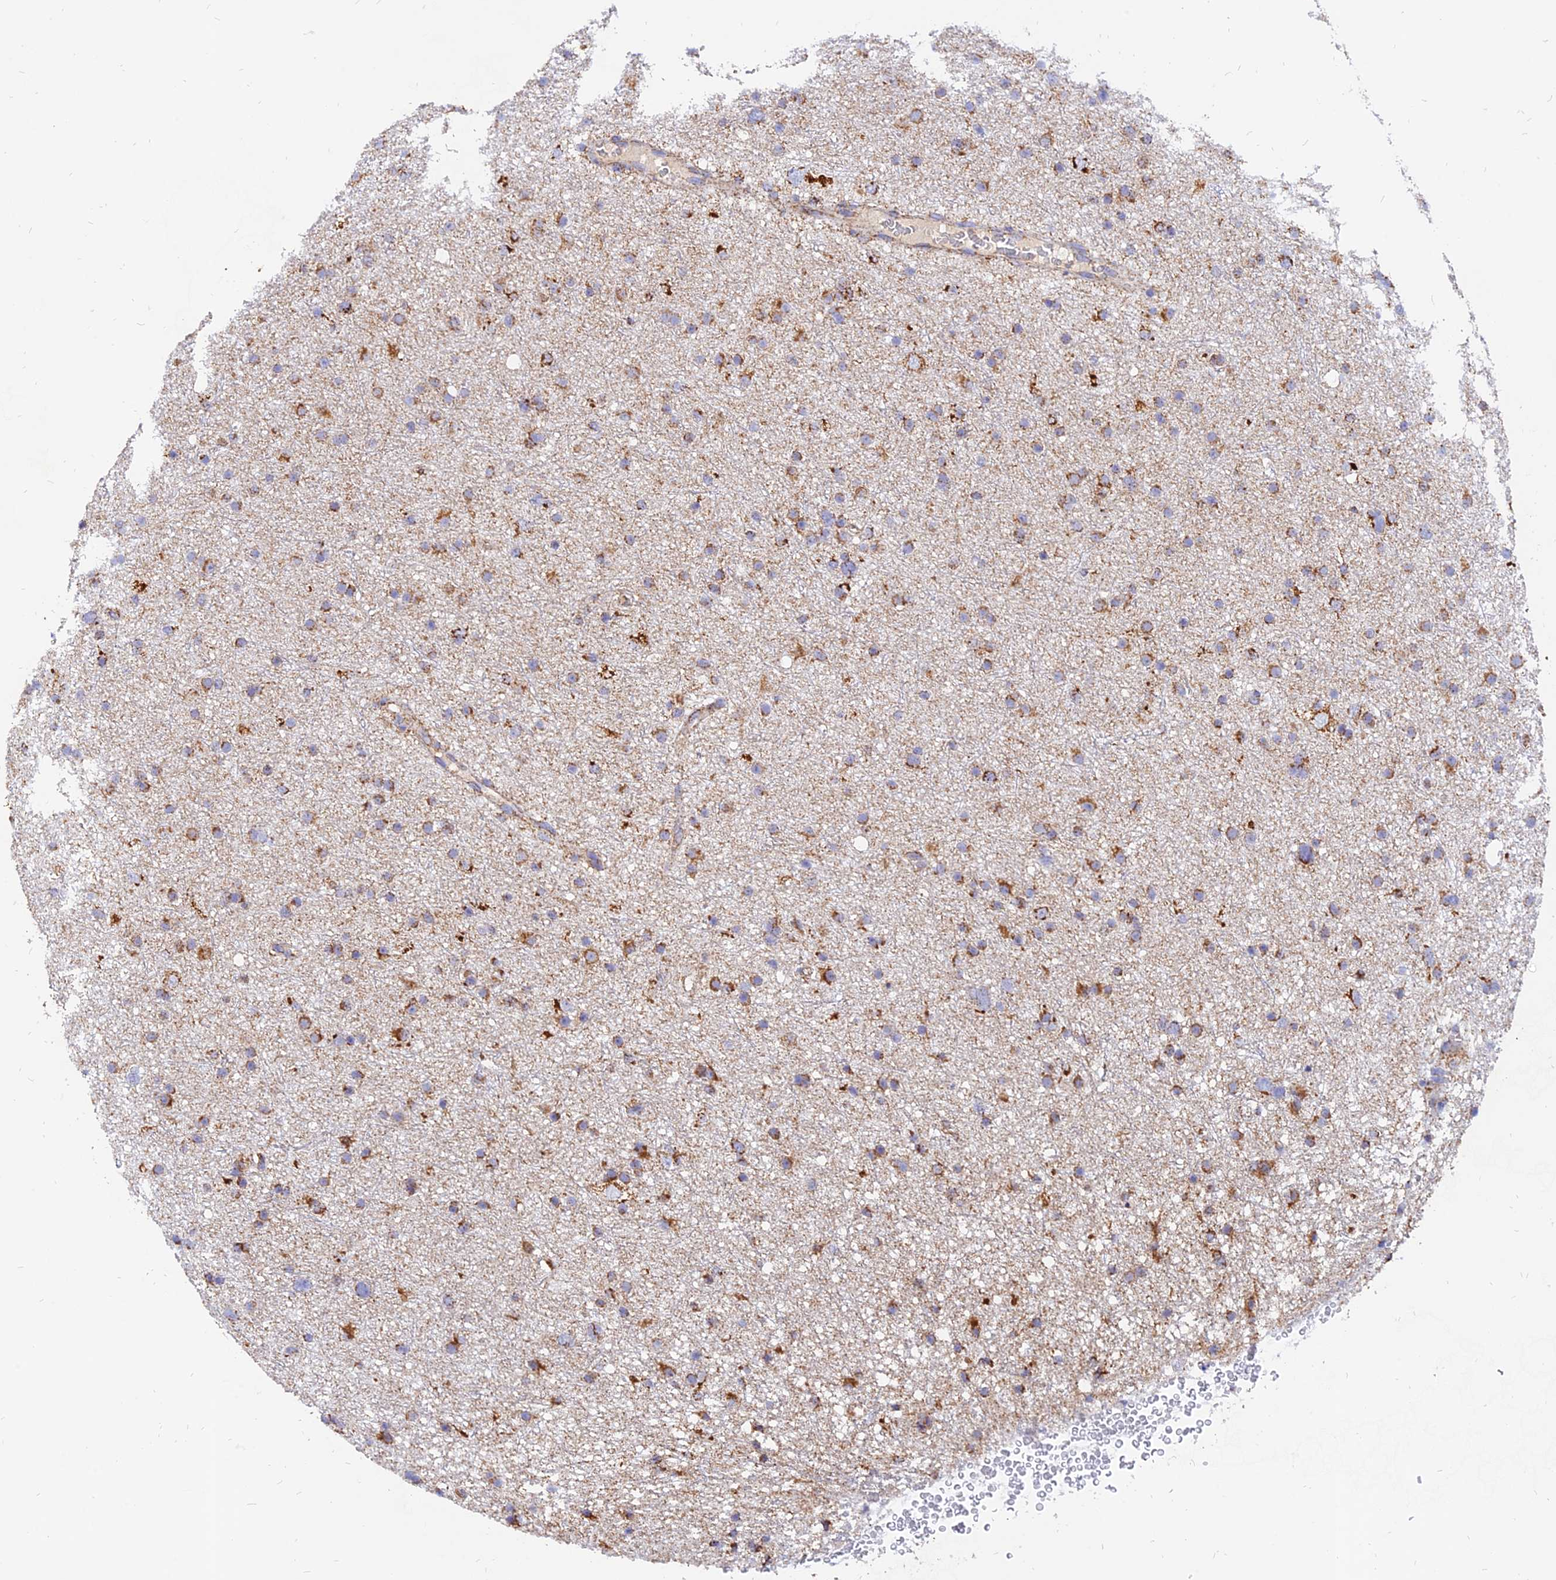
{"staining": {"intensity": "moderate", "quantity": ">75%", "location": "cytoplasmic/membranous"}, "tissue": "glioma", "cell_type": "Tumor cells", "image_type": "cancer", "snomed": [{"axis": "morphology", "description": "Glioma, malignant, Low grade"}, {"axis": "topography", "description": "Cerebral cortex"}], "caption": "The photomicrograph displays staining of low-grade glioma (malignant), revealing moderate cytoplasmic/membranous protein staining (brown color) within tumor cells.", "gene": "NDUFB6", "patient": {"sex": "female", "age": 39}}